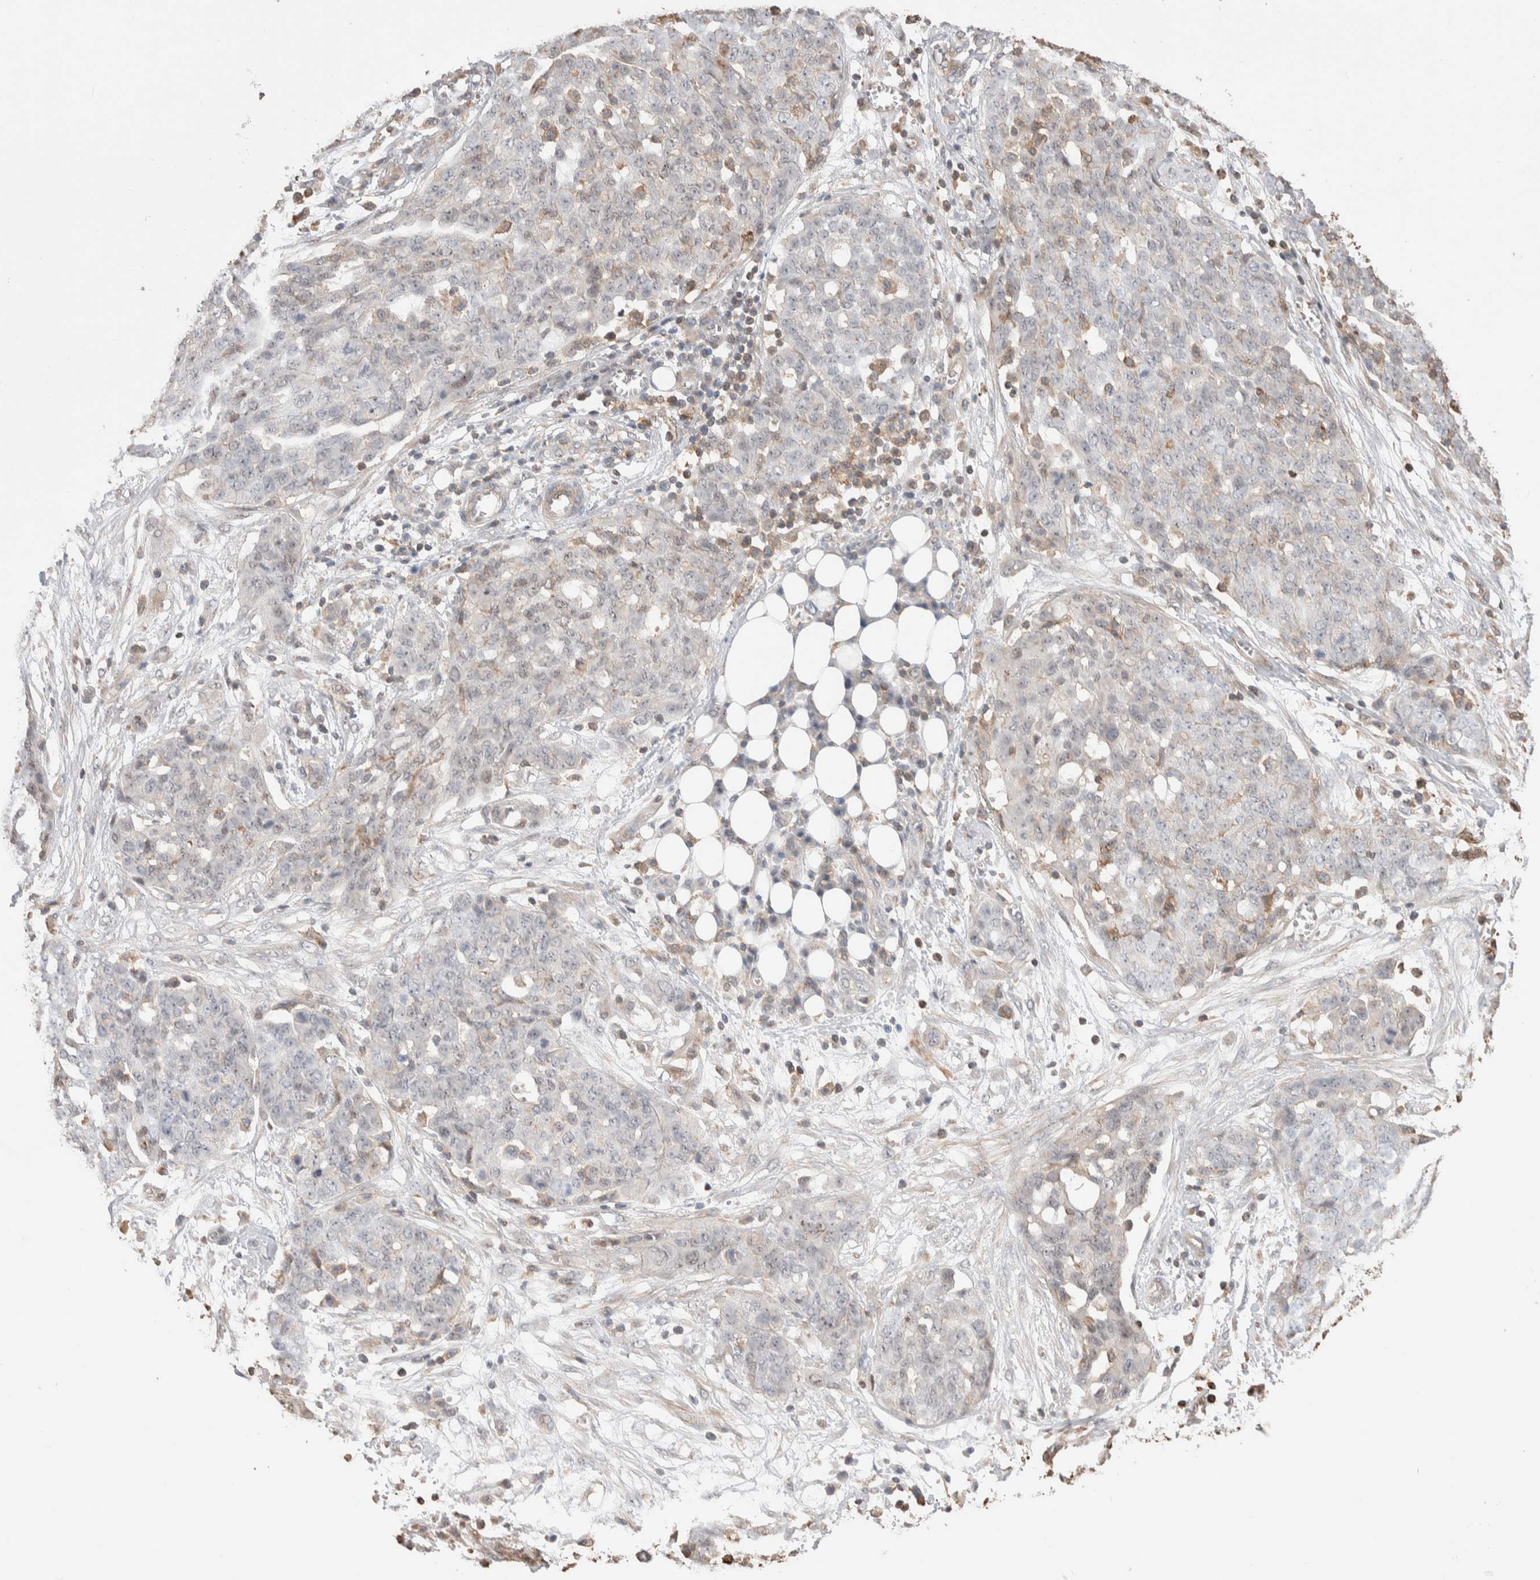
{"staining": {"intensity": "negative", "quantity": "none", "location": "none"}, "tissue": "ovarian cancer", "cell_type": "Tumor cells", "image_type": "cancer", "snomed": [{"axis": "morphology", "description": "Cystadenocarcinoma, serous, NOS"}, {"axis": "topography", "description": "Soft tissue"}, {"axis": "topography", "description": "Ovary"}], "caption": "Ovarian serous cystadenocarcinoma was stained to show a protein in brown. There is no significant staining in tumor cells.", "gene": "ZNF704", "patient": {"sex": "female", "age": 57}}